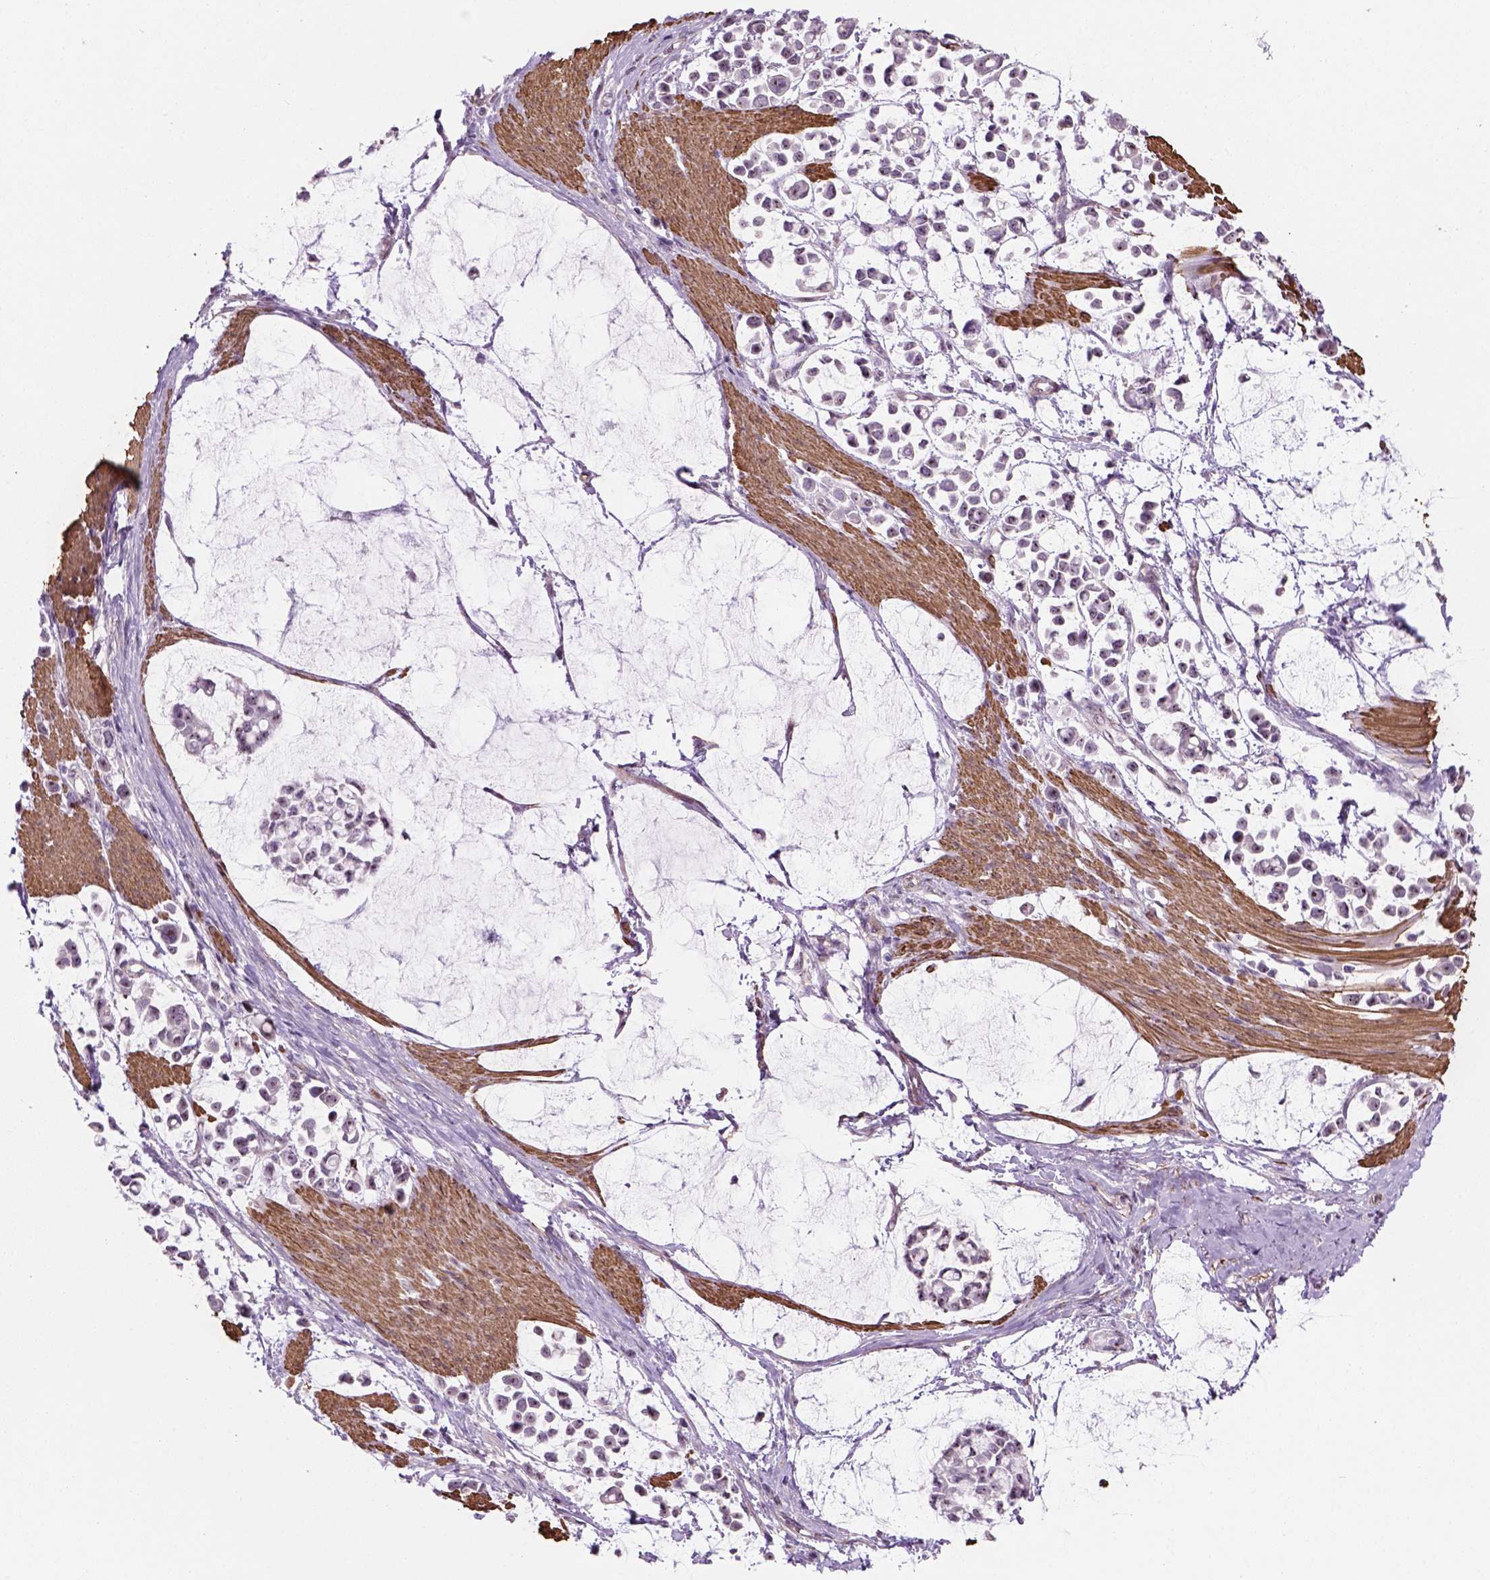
{"staining": {"intensity": "moderate", "quantity": ">75%", "location": "nuclear"}, "tissue": "stomach cancer", "cell_type": "Tumor cells", "image_type": "cancer", "snomed": [{"axis": "morphology", "description": "Adenocarcinoma, NOS"}, {"axis": "topography", "description": "Stomach"}], "caption": "Brown immunohistochemical staining in stomach adenocarcinoma exhibits moderate nuclear positivity in about >75% of tumor cells. (brown staining indicates protein expression, while blue staining denotes nuclei).", "gene": "RRS1", "patient": {"sex": "male", "age": 82}}